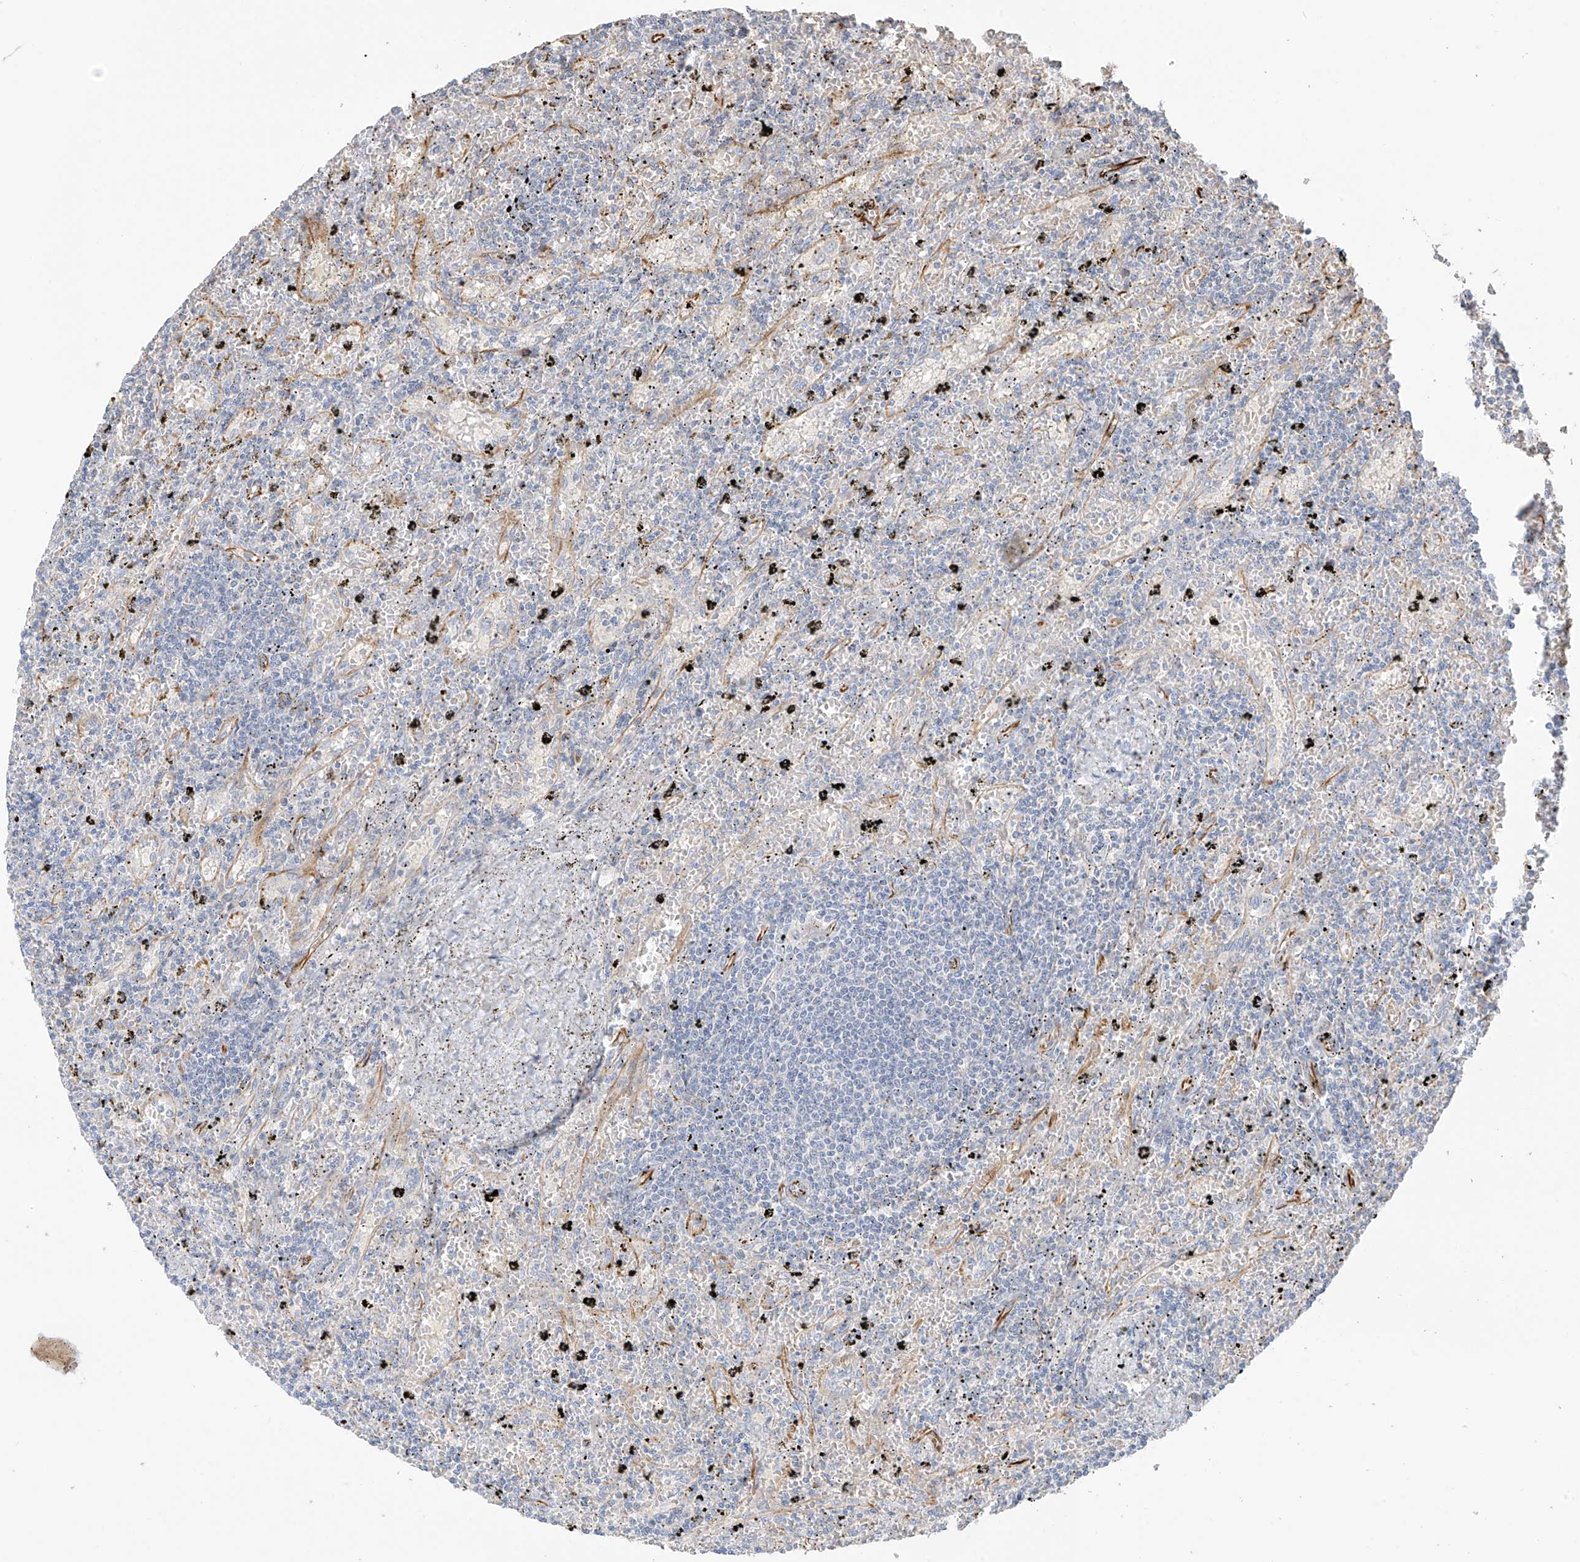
{"staining": {"intensity": "negative", "quantity": "none", "location": "none"}, "tissue": "lymphoma", "cell_type": "Tumor cells", "image_type": "cancer", "snomed": [{"axis": "morphology", "description": "Malignant lymphoma, non-Hodgkin's type, Low grade"}, {"axis": "topography", "description": "Spleen"}], "caption": "Tumor cells are negative for protein expression in human low-grade malignant lymphoma, non-Hodgkin's type.", "gene": "DCDC2", "patient": {"sex": "male", "age": 76}}